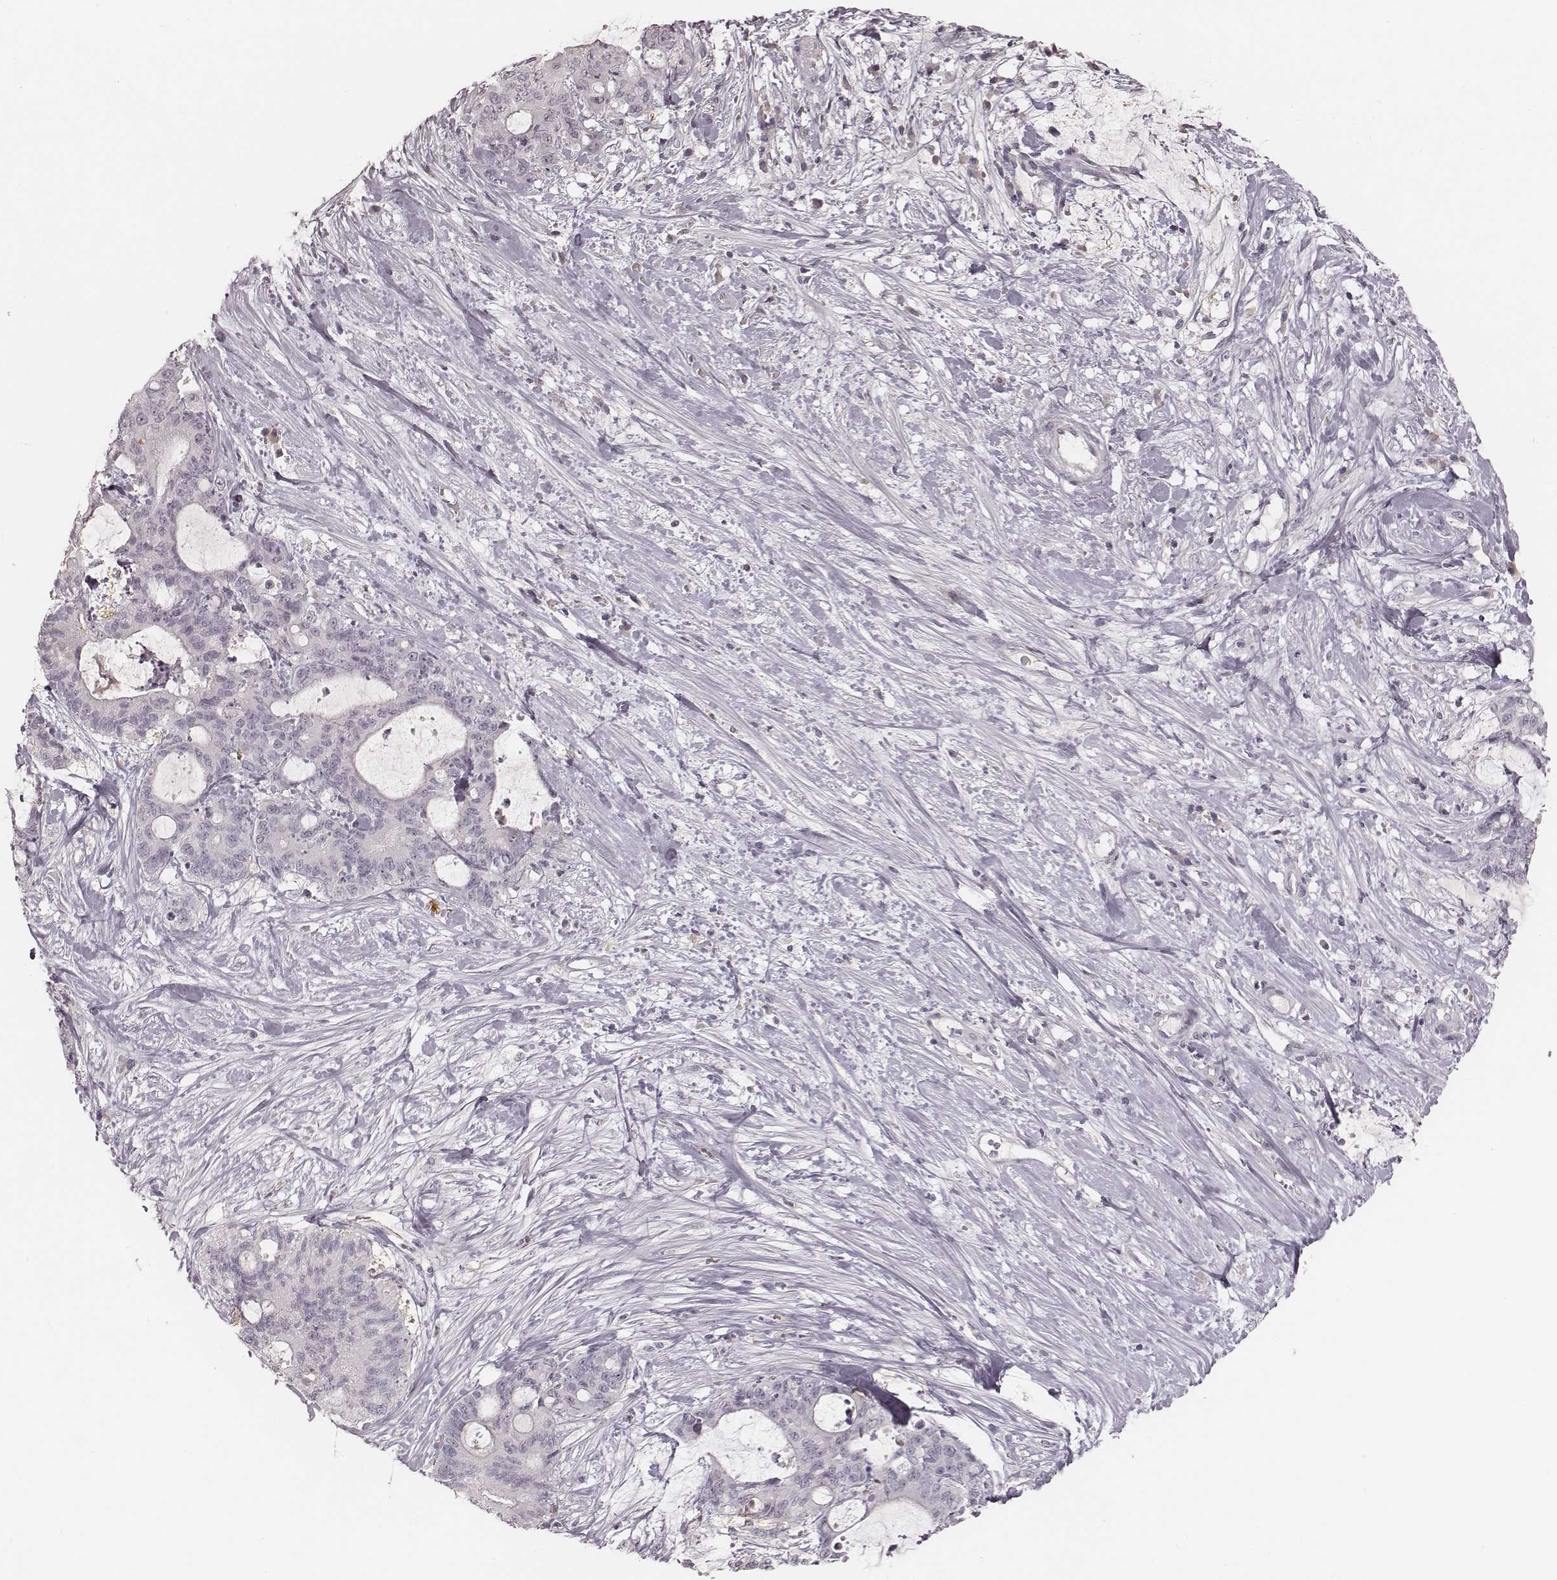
{"staining": {"intensity": "negative", "quantity": "none", "location": "none"}, "tissue": "liver cancer", "cell_type": "Tumor cells", "image_type": "cancer", "snomed": [{"axis": "morphology", "description": "Cholangiocarcinoma"}, {"axis": "topography", "description": "Liver"}], "caption": "The immunohistochemistry (IHC) histopathology image has no significant expression in tumor cells of cholangiocarcinoma (liver) tissue. (Brightfield microscopy of DAB IHC at high magnification).", "gene": "MADCAM1", "patient": {"sex": "female", "age": 73}}